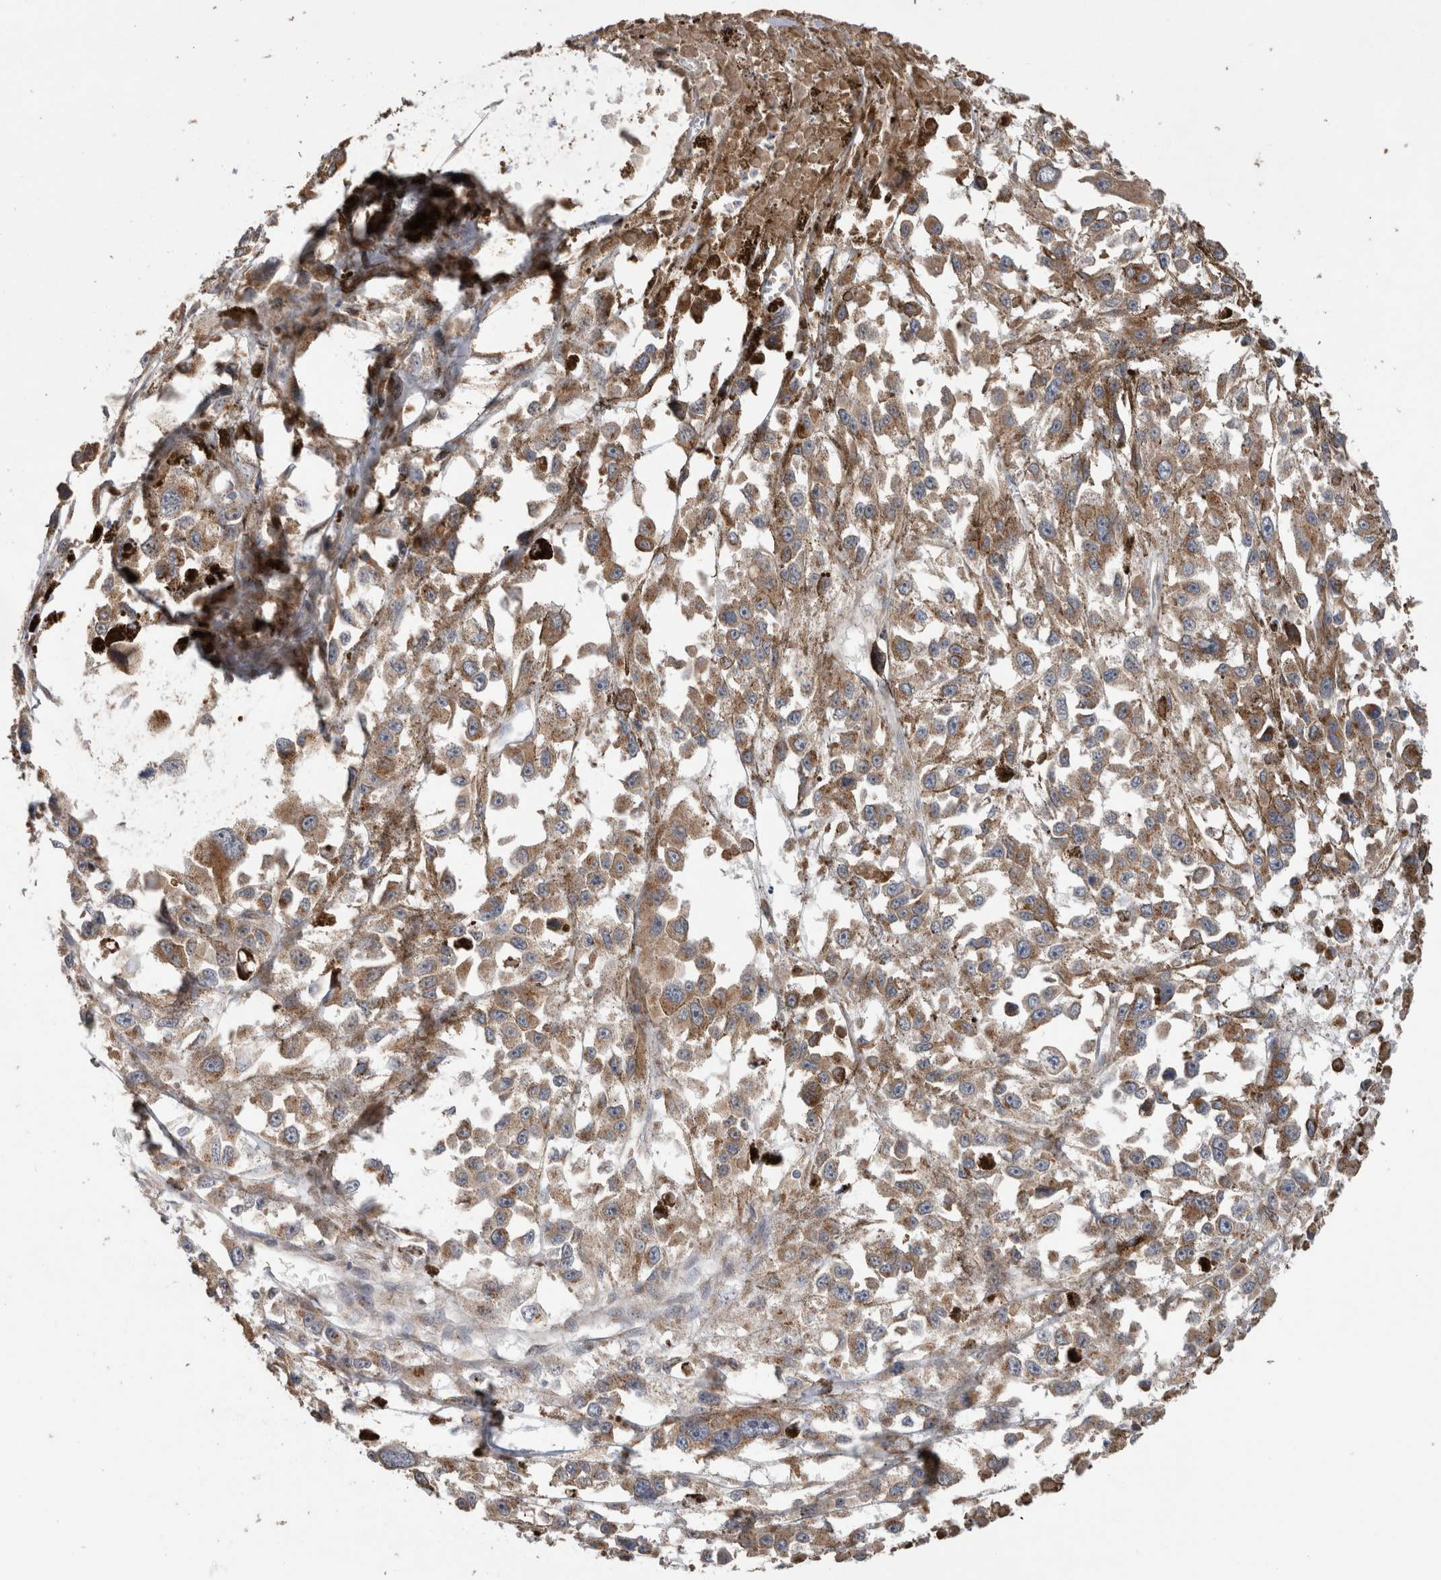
{"staining": {"intensity": "moderate", "quantity": ">75%", "location": "cytoplasmic/membranous"}, "tissue": "melanoma", "cell_type": "Tumor cells", "image_type": "cancer", "snomed": [{"axis": "morphology", "description": "Malignant melanoma, Metastatic site"}, {"axis": "topography", "description": "Lymph node"}], "caption": "IHC staining of melanoma, which shows medium levels of moderate cytoplasmic/membranous staining in about >75% of tumor cells indicating moderate cytoplasmic/membranous protein staining. The staining was performed using DAB (brown) for protein detection and nuclei were counterstained in hematoxylin (blue).", "gene": "TRIM5", "patient": {"sex": "male", "age": 59}}